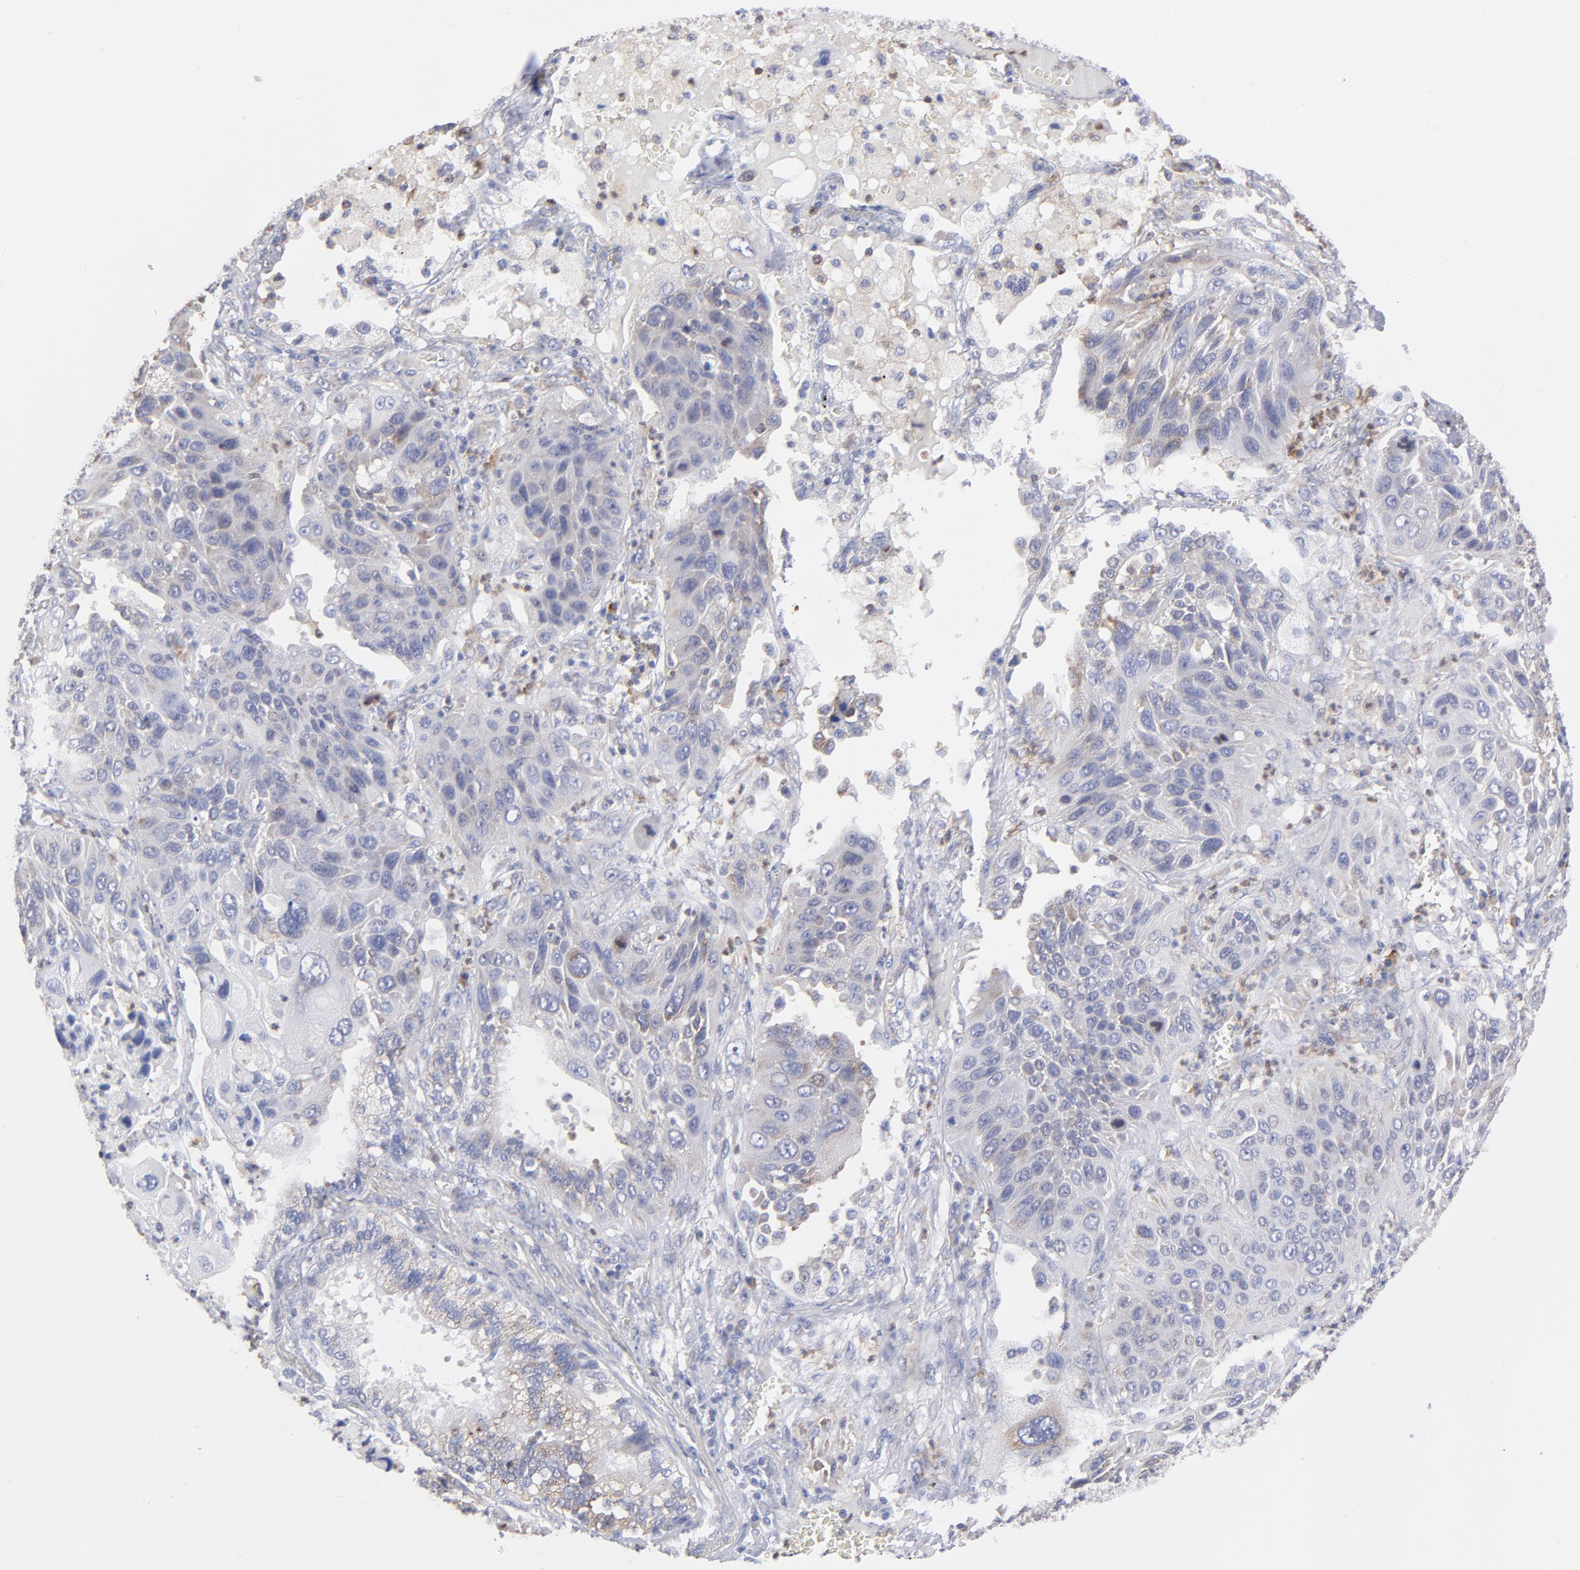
{"staining": {"intensity": "weak", "quantity": "<25%", "location": "cytoplasmic/membranous"}, "tissue": "lung cancer", "cell_type": "Tumor cells", "image_type": "cancer", "snomed": [{"axis": "morphology", "description": "Squamous cell carcinoma, NOS"}, {"axis": "topography", "description": "Lung"}], "caption": "IHC image of neoplastic tissue: human squamous cell carcinoma (lung) stained with DAB shows no significant protein expression in tumor cells.", "gene": "EIF2AK2", "patient": {"sex": "female", "age": 76}}